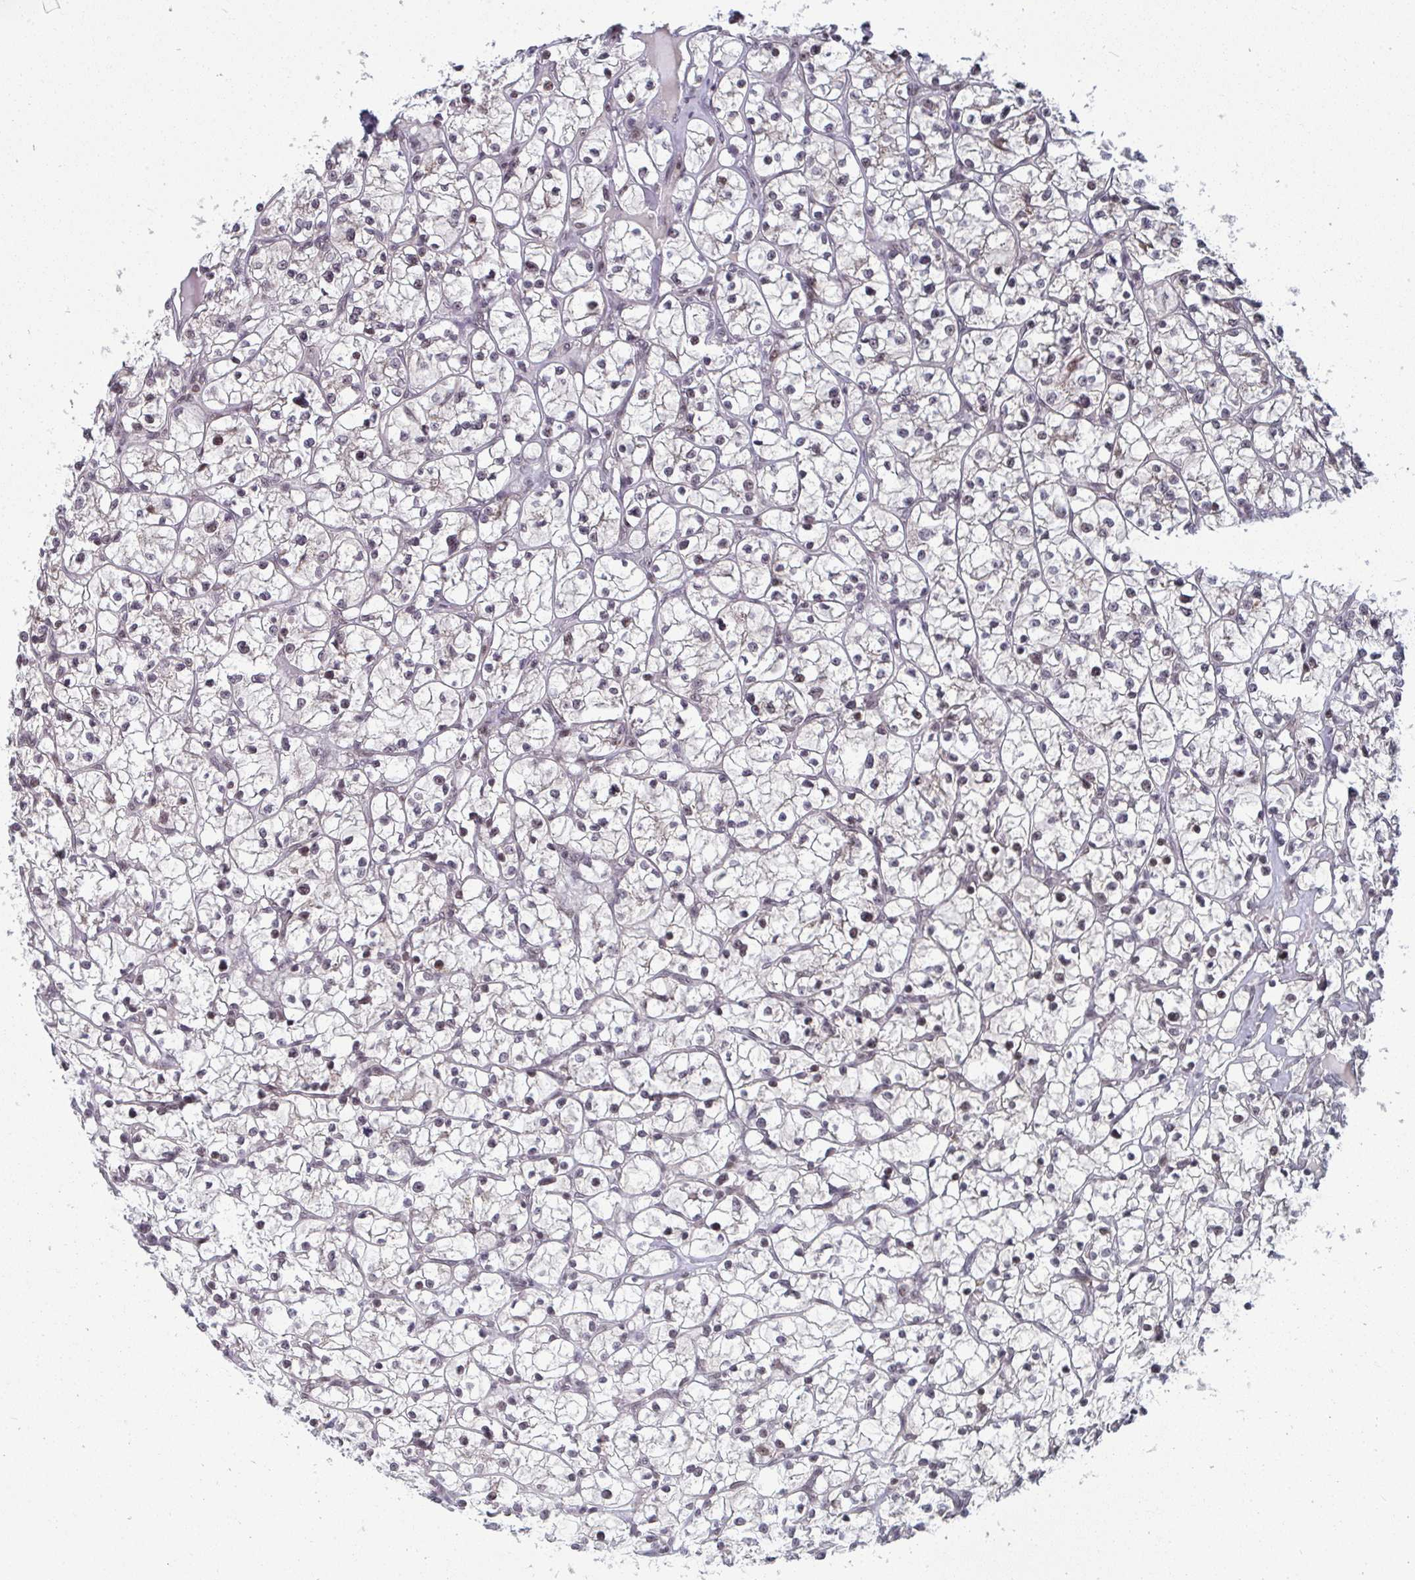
{"staining": {"intensity": "negative", "quantity": "none", "location": "none"}, "tissue": "renal cancer", "cell_type": "Tumor cells", "image_type": "cancer", "snomed": [{"axis": "morphology", "description": "Adenocarcinoma, NOS"}, {"axis": "topography", "description": "Kidney"}], "caption": "The photomicrograph demonstrates no staining of tumor cells in renal cancer (adenocarcinoma).", "gene": "ATF1", "patient": {"sex": "female", "age": 64}}